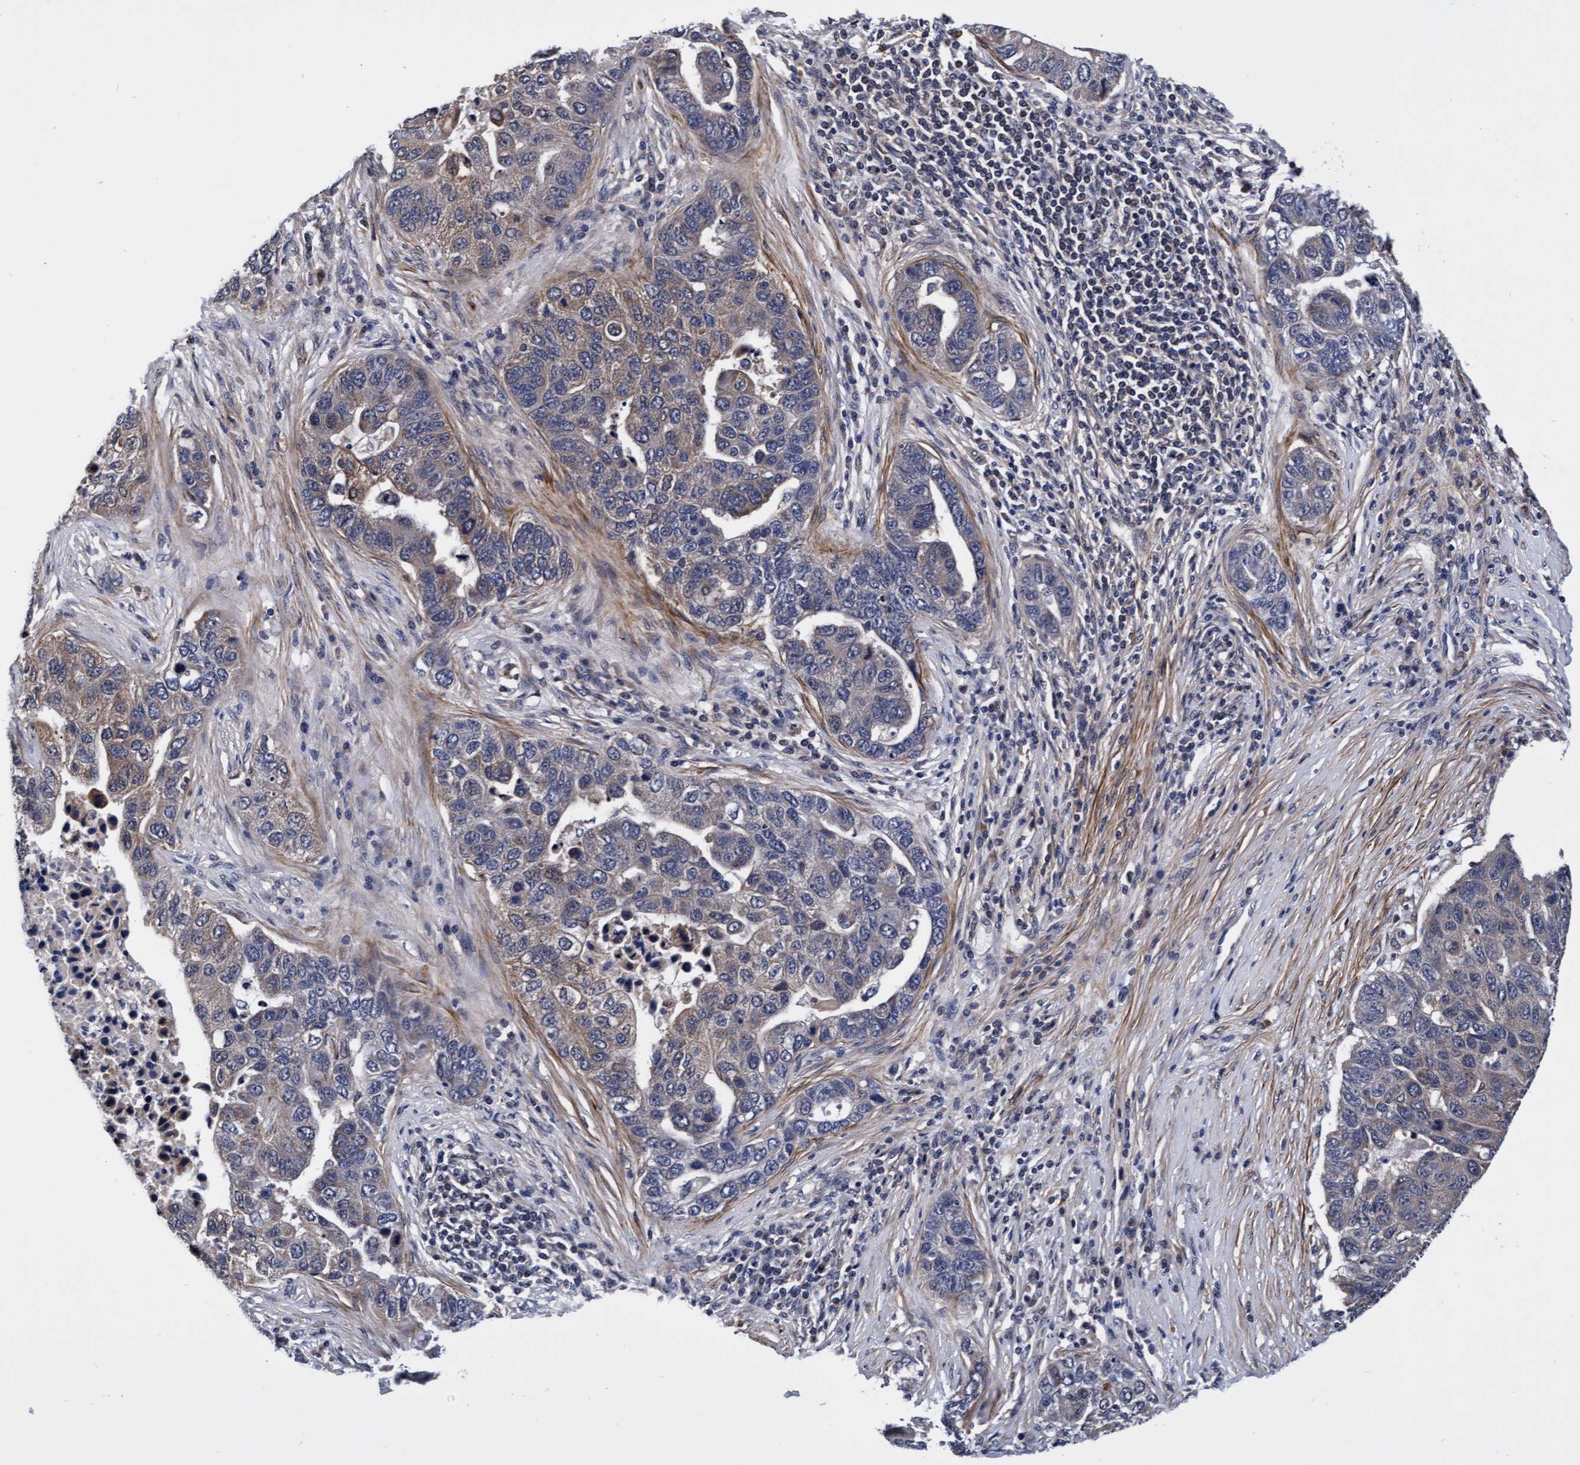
{"staining": {"intensity": "weak", "quantity": "25%-75%", "location": "cytoplasmic/membranous"}, "tissue": "pancreatic cancer", "cell_type": "Tumor cells", "image_type": "cancer", "snomed": [{"axis": "morphology", "description": "Adenocarcinoma, NOS"}, {"axis": "topography", "description": "Pancreas"}], "caption": "Weak cytoplasmic/membranous protein expression is identified in approximately 25%-75% of tumor cells in pancreatic adenocarcinoma. The protein is shown in brown color, while the nuclei are stained blue.", "gene": "EFCAB13", "patient": {"sex": "female", "age": 61}}